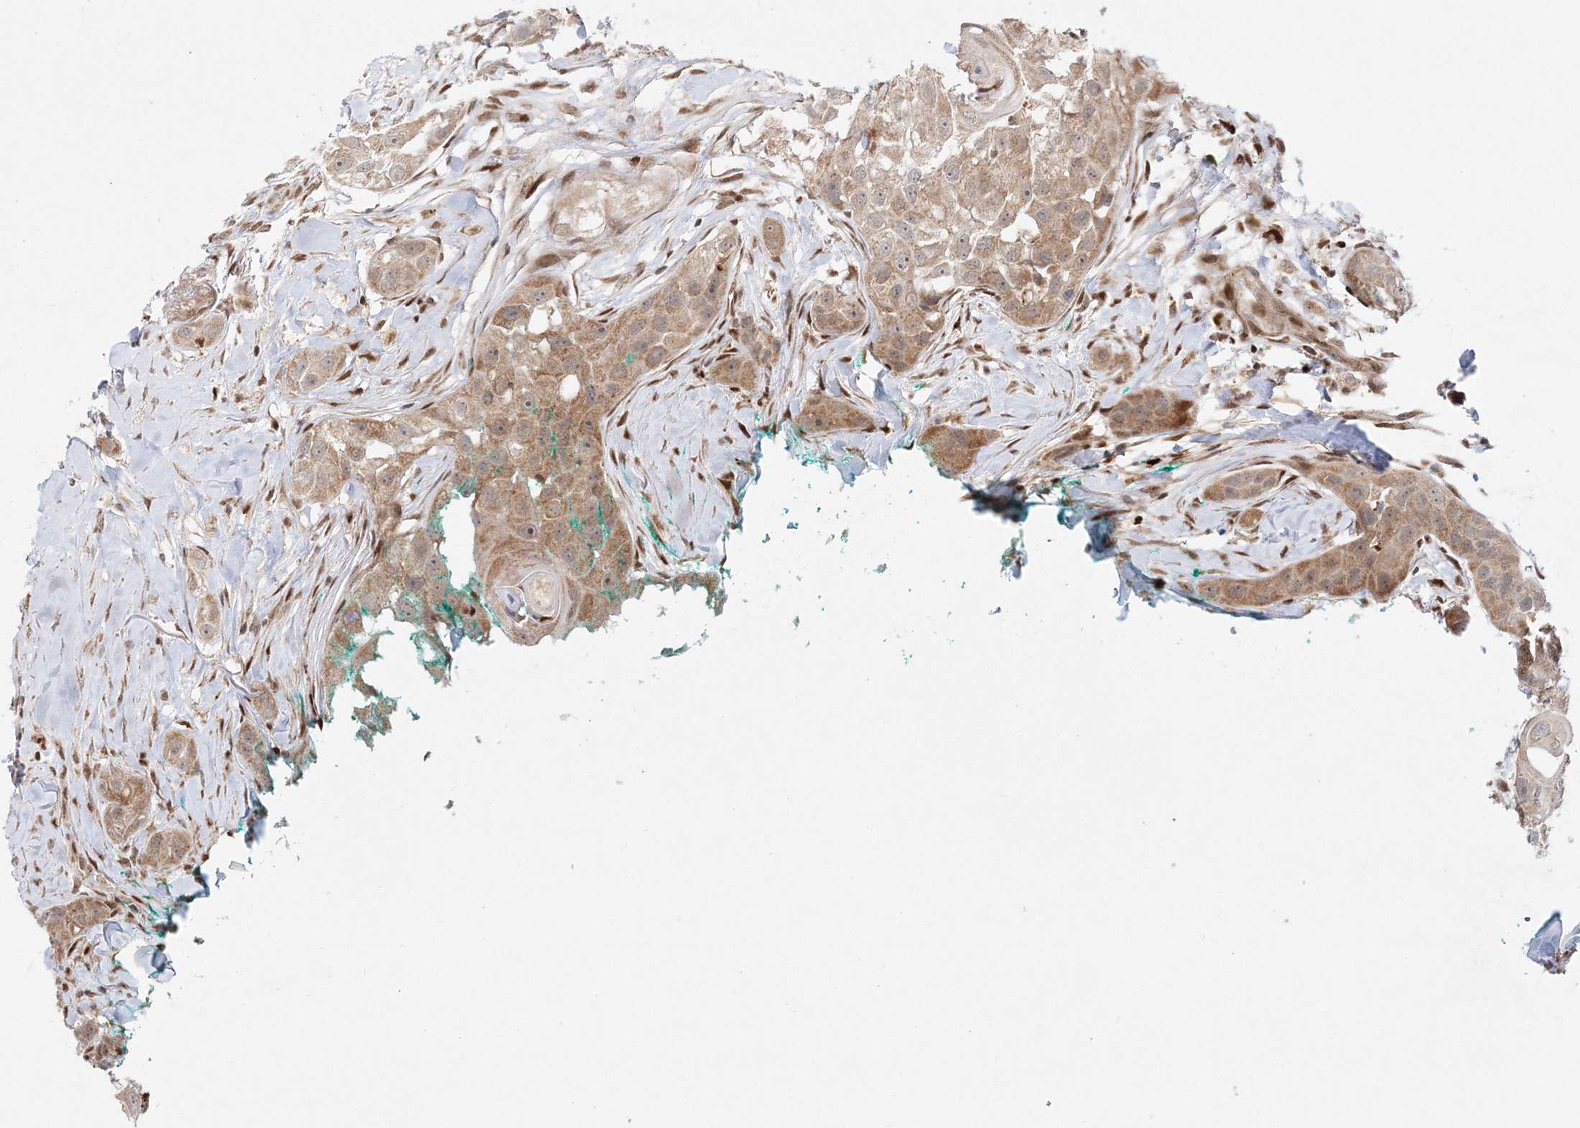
{"staining": {"intensity": "moderate", "quantity": ">75%", "location": "cytoplasmic/membranous"}, "tissue": "head and neck cancer", "cell_type": "Tumor cells", "image_type": "cancer", "snomed": [{"axis": "morphology", "description": "Normal tissue, NOS"}, {"axis": "morphology", "description": "Squamous cell carcinoma, NOS"}, {"axis": "topography", "description": "Skeletal muscle"}, {"axis": "topography", "description": "Head-Neck"}], "caption": "This is a photomicrograph of immunohistochemistry staining of head and neck squamous cell carcinoma, which shows moderate positivity in the cytoplasmic/membranous of tumor cells.", "gene": "RAB11FIP2", "patient": {"sex": "male", "age": 51}}